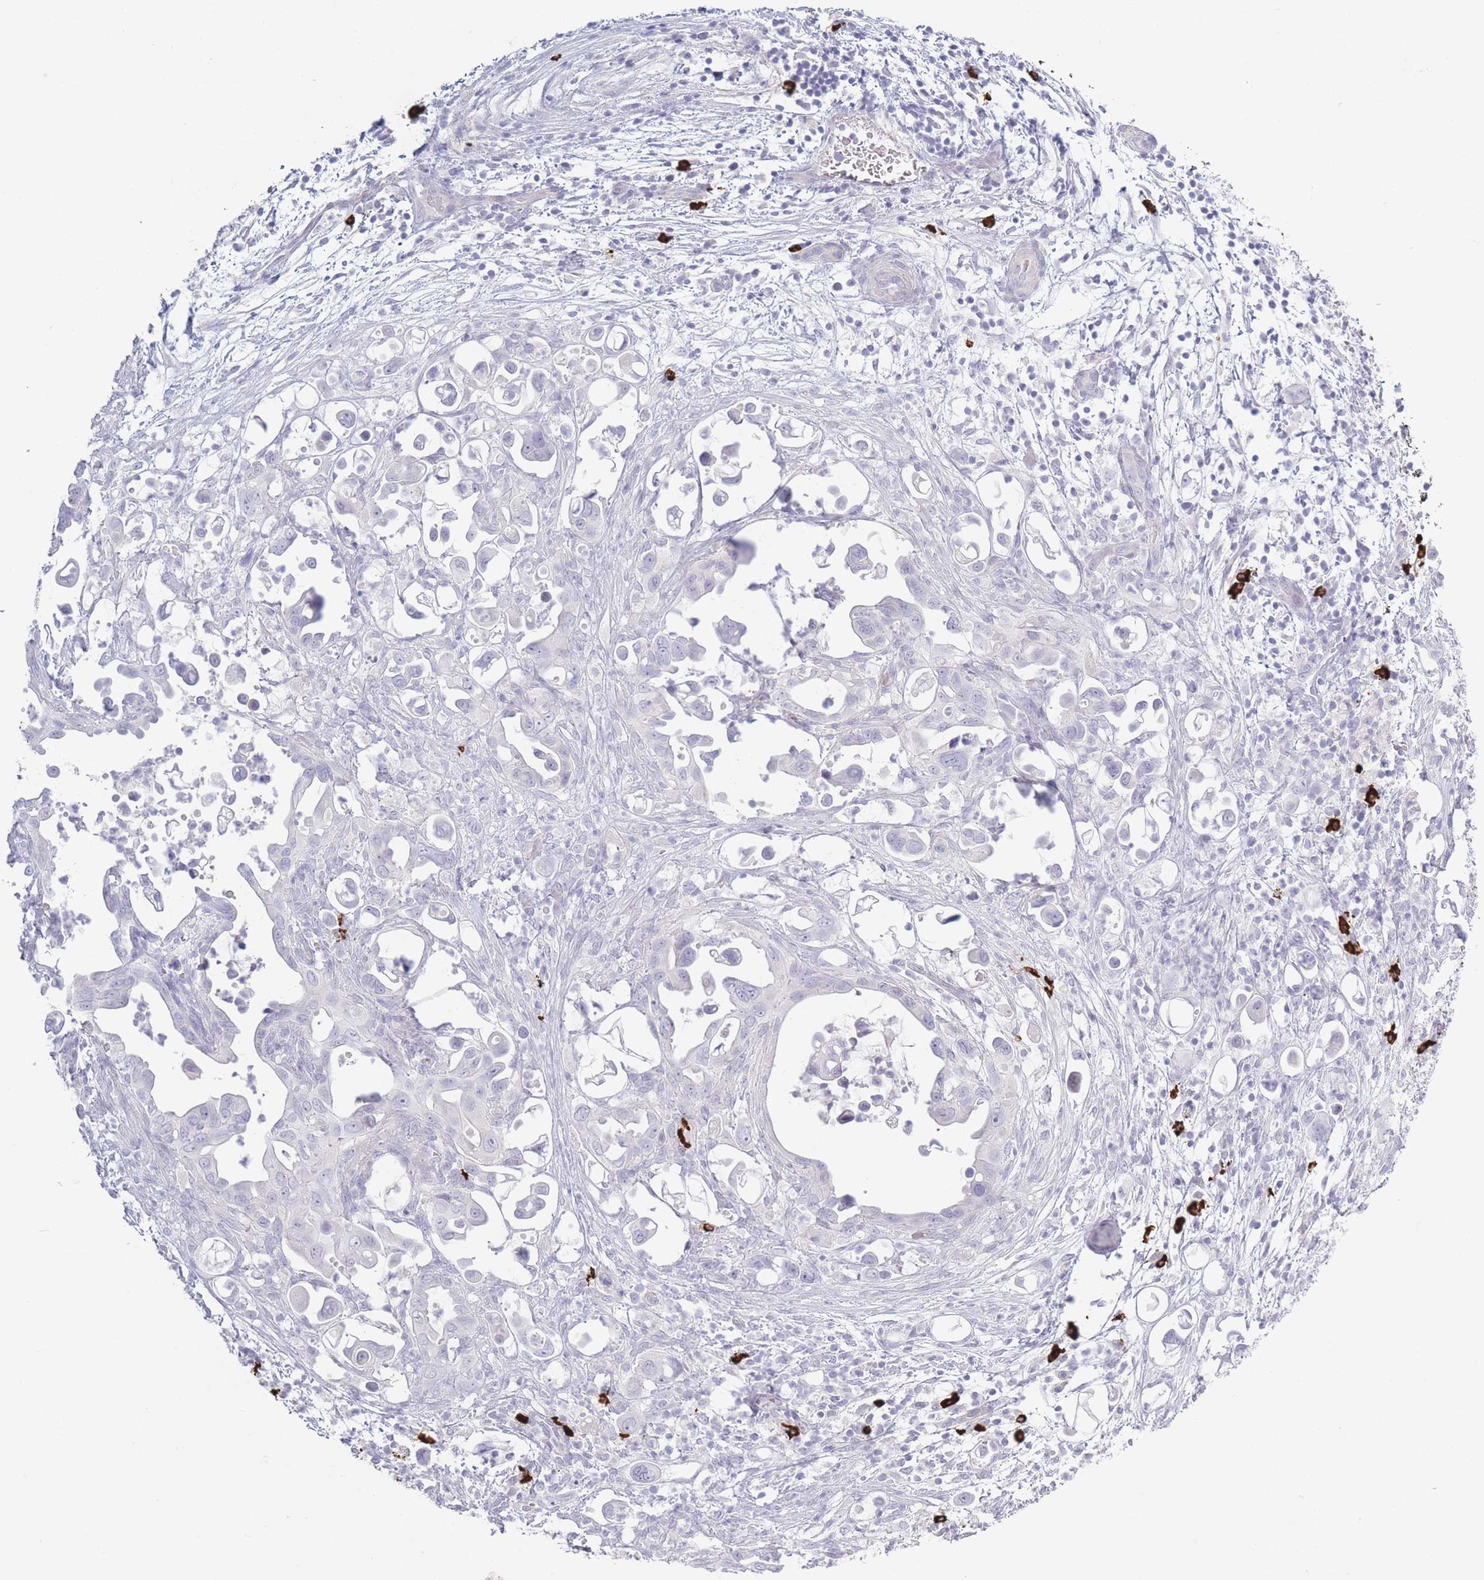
{"staining": {"intensity": "negative", "quantity": "none", "location": "none"}, "tissue": "pancreatic cancer", "cell_type": "Tumor cells", "image_type": "cancer", "snomed": [{"axis": "morphology", "description": "Adenocarcinoma, NOS"}, {"axis": "topography", "description": "Pancreas"}], "caption": "Immunohistochemical staining of pancreatic adenocarcinoma shows no significant positivity in tumor cells.", "gene": "PLEKHG2", "patient": {"sex": "male", "age": 61}}